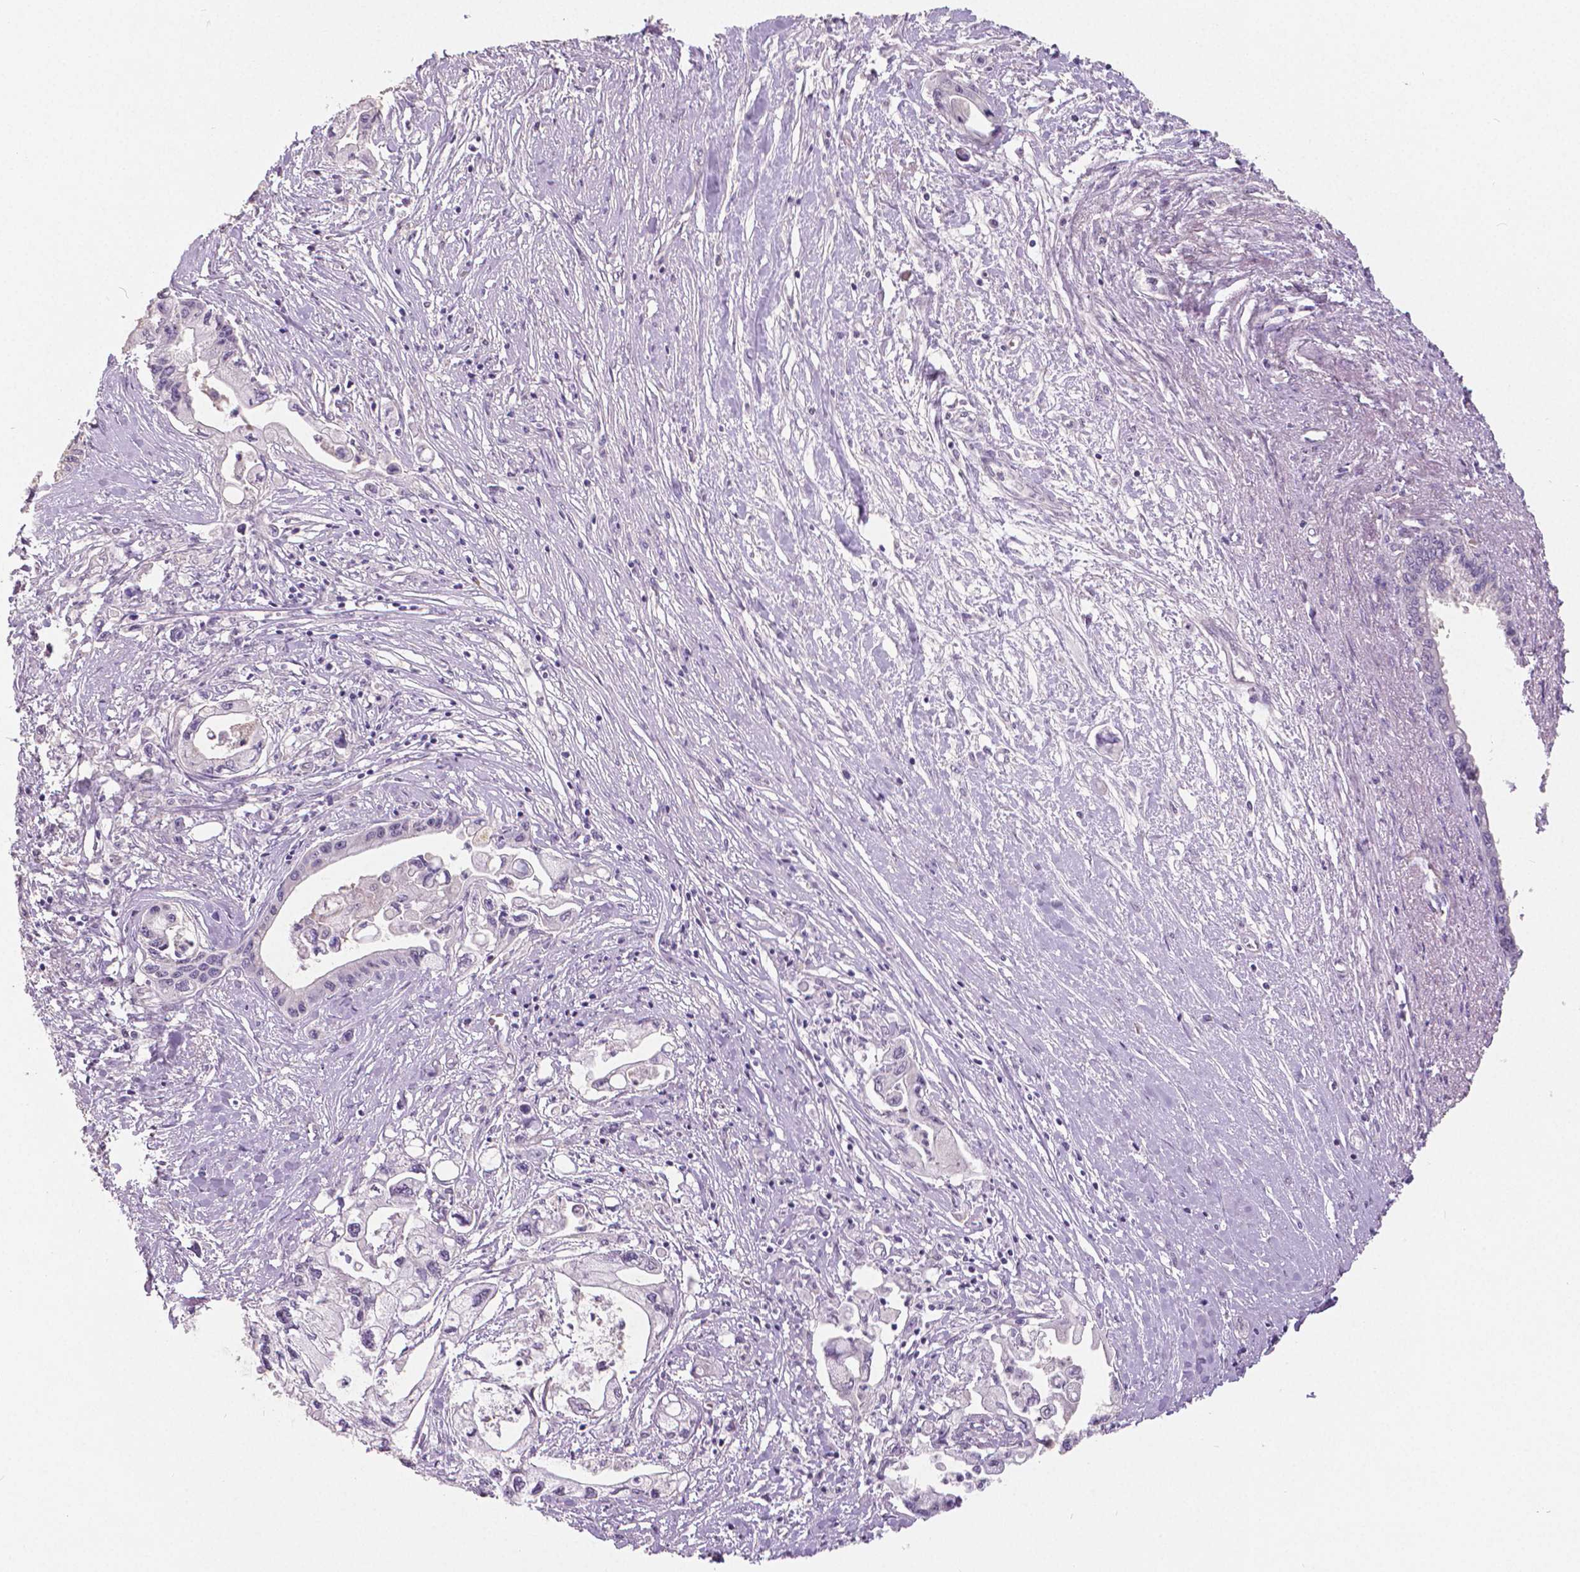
{"staining": {"intensity": "negative", "quantity": "none", "location": "none"}, "tissue": "pancreatic cancer", "cell_type": "Tumor cells", "image_type": "cancer", "snomed": [{"axis": "morphology", "description": "Adenocarcinoma, NOS"}, {"axis": "topography", "description": "Pancreas"}], "caption": "Photomicrograph shows no significant protein expression in tumor cells of pancreatic cancer (adenocarcinoma).", "gene": "FLT1", "patient": {"sex": "male", "age": 61}}